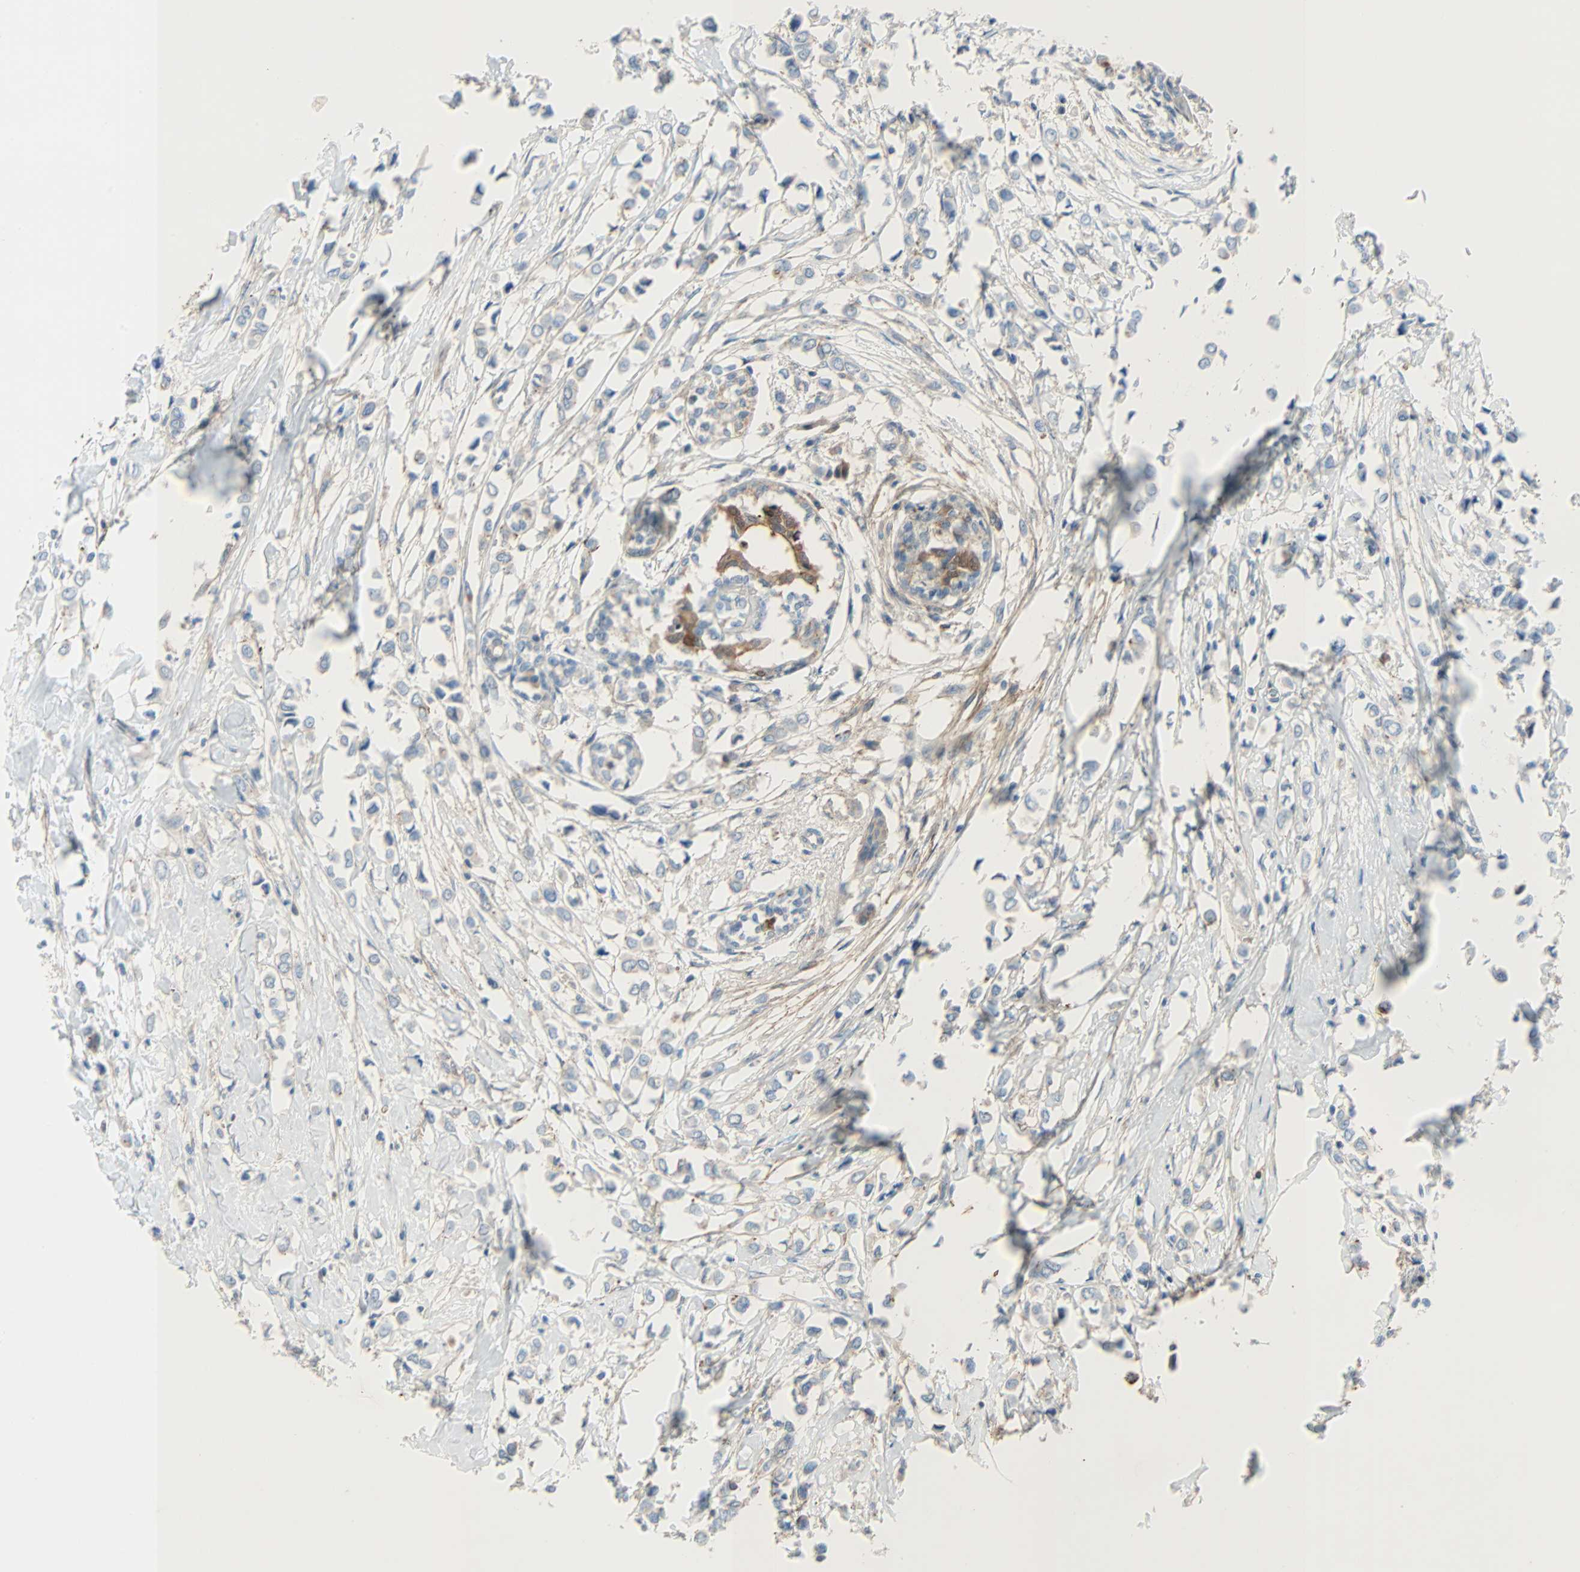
{"staining": {"intensity": "weak", "quantity": "25%-75%", "location": "cytoplasmic/membranous"}, "tissue": "breast cancer", "cell_type": "Tumor cells", "image_type": "cancer", "snomed": [{"axis": "morphology", "description": "Lobular carcinoma"}, {"axis": "topography", "description": "Breast"}], "caption": "Weak cytoplasmic/membranous expression for a protein is appreciated in approximately 25%-75% of tumor cells of breast cancer (lobular carcinoma) using IHC.", "gene": "TNFRSF12A", "patient": {"sex": "female", "age": 51}}